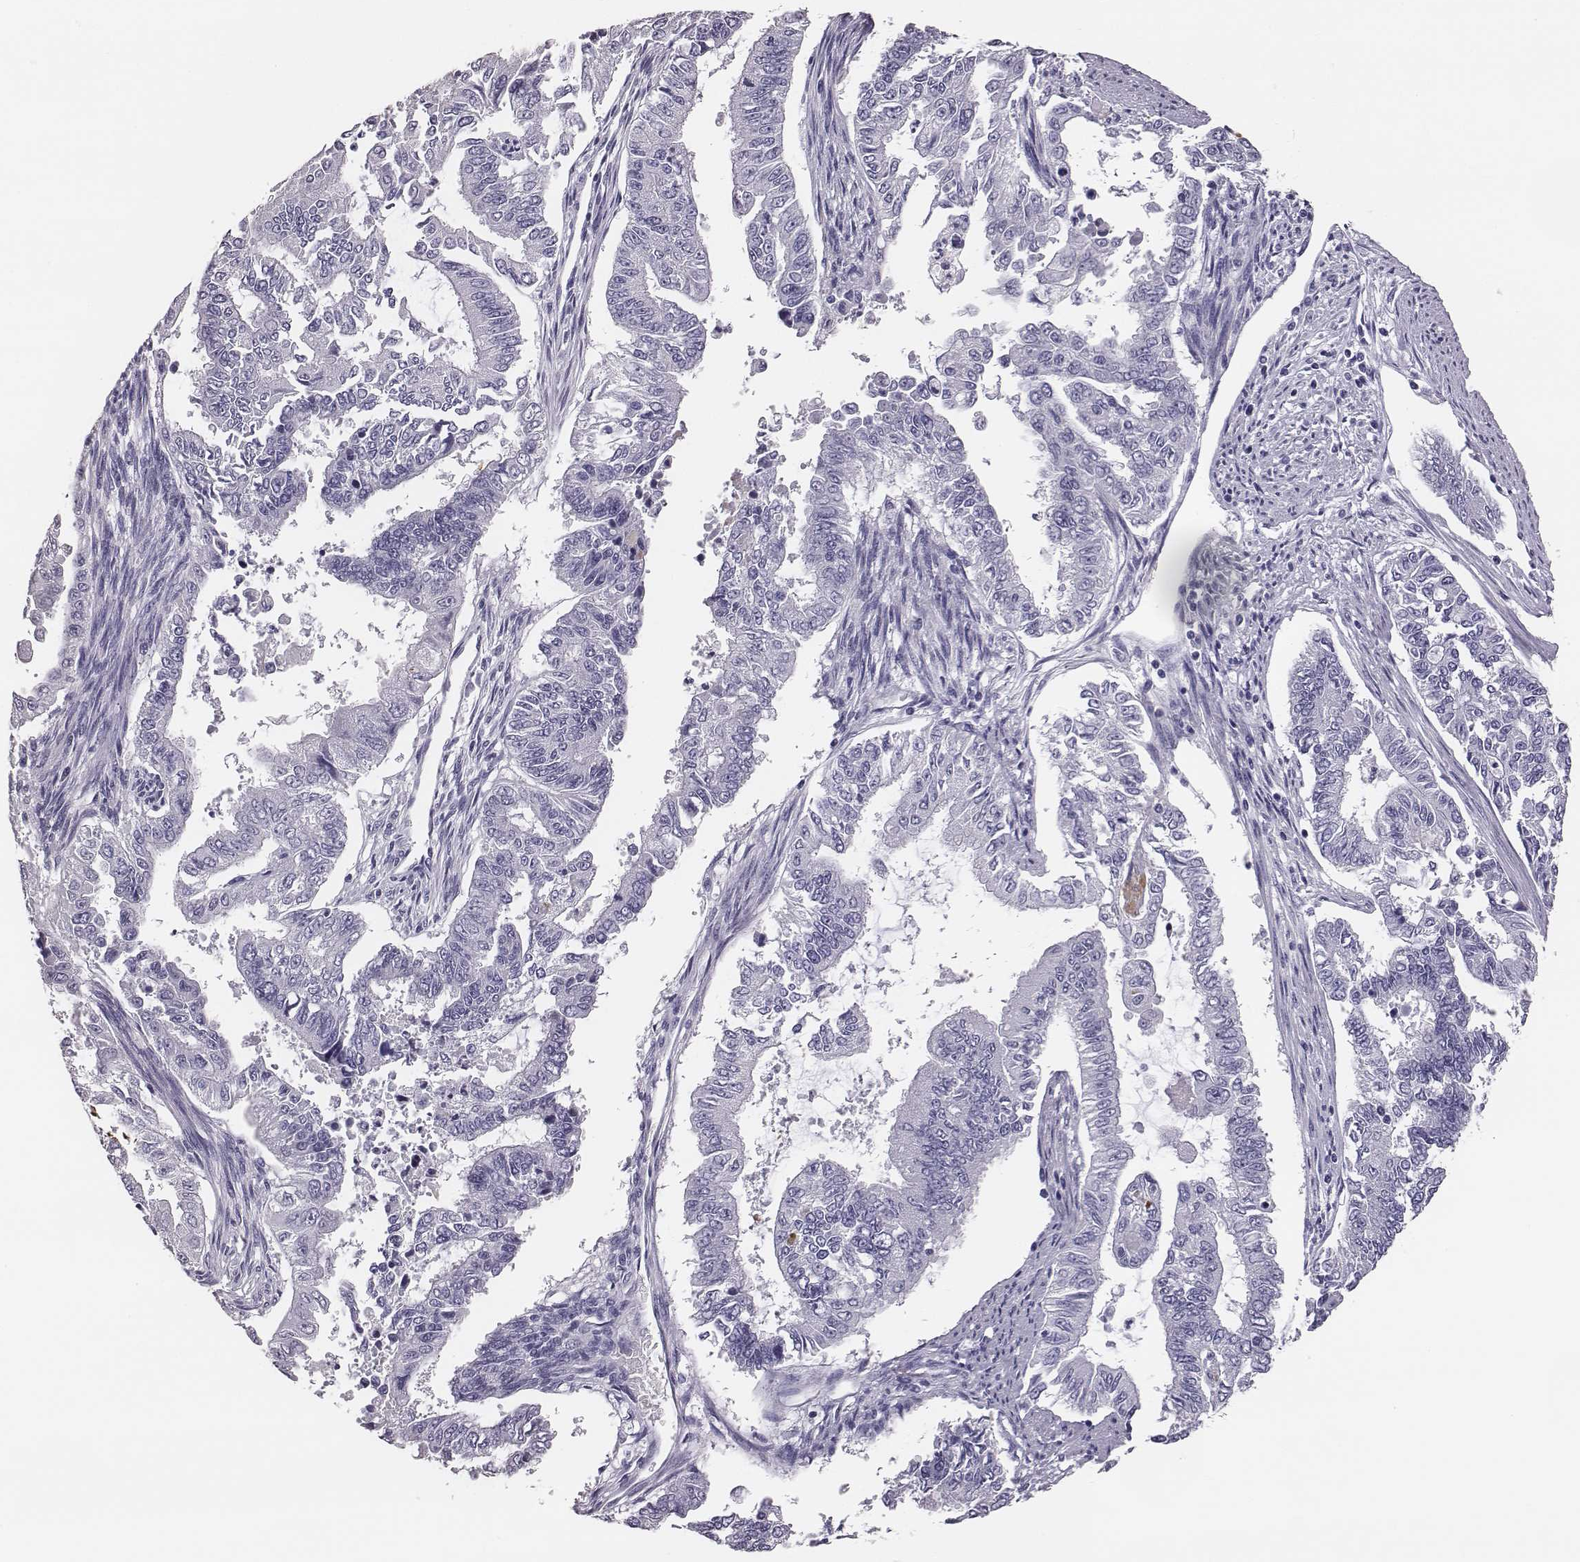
{"staining": {"intensity": "negative", "quantity": "none", "location": "none"}, "tissue": "endometrial cancer", "cell_type": "Tumor cells", "image_type": "cancer", "snomed": [{"axis": "morphology", "description": "Adenocarcinoma, NOS"}, {"axis": "topography", "description": "Uterus"}], "caption": "Image shows no protein positivity in tumor cells of endometrial cancer (adenocarcinoma) tissue. Nuclei are stained in blue.", "gene": "ACOD1", "patient": {"sex": "female", "age": 59}}